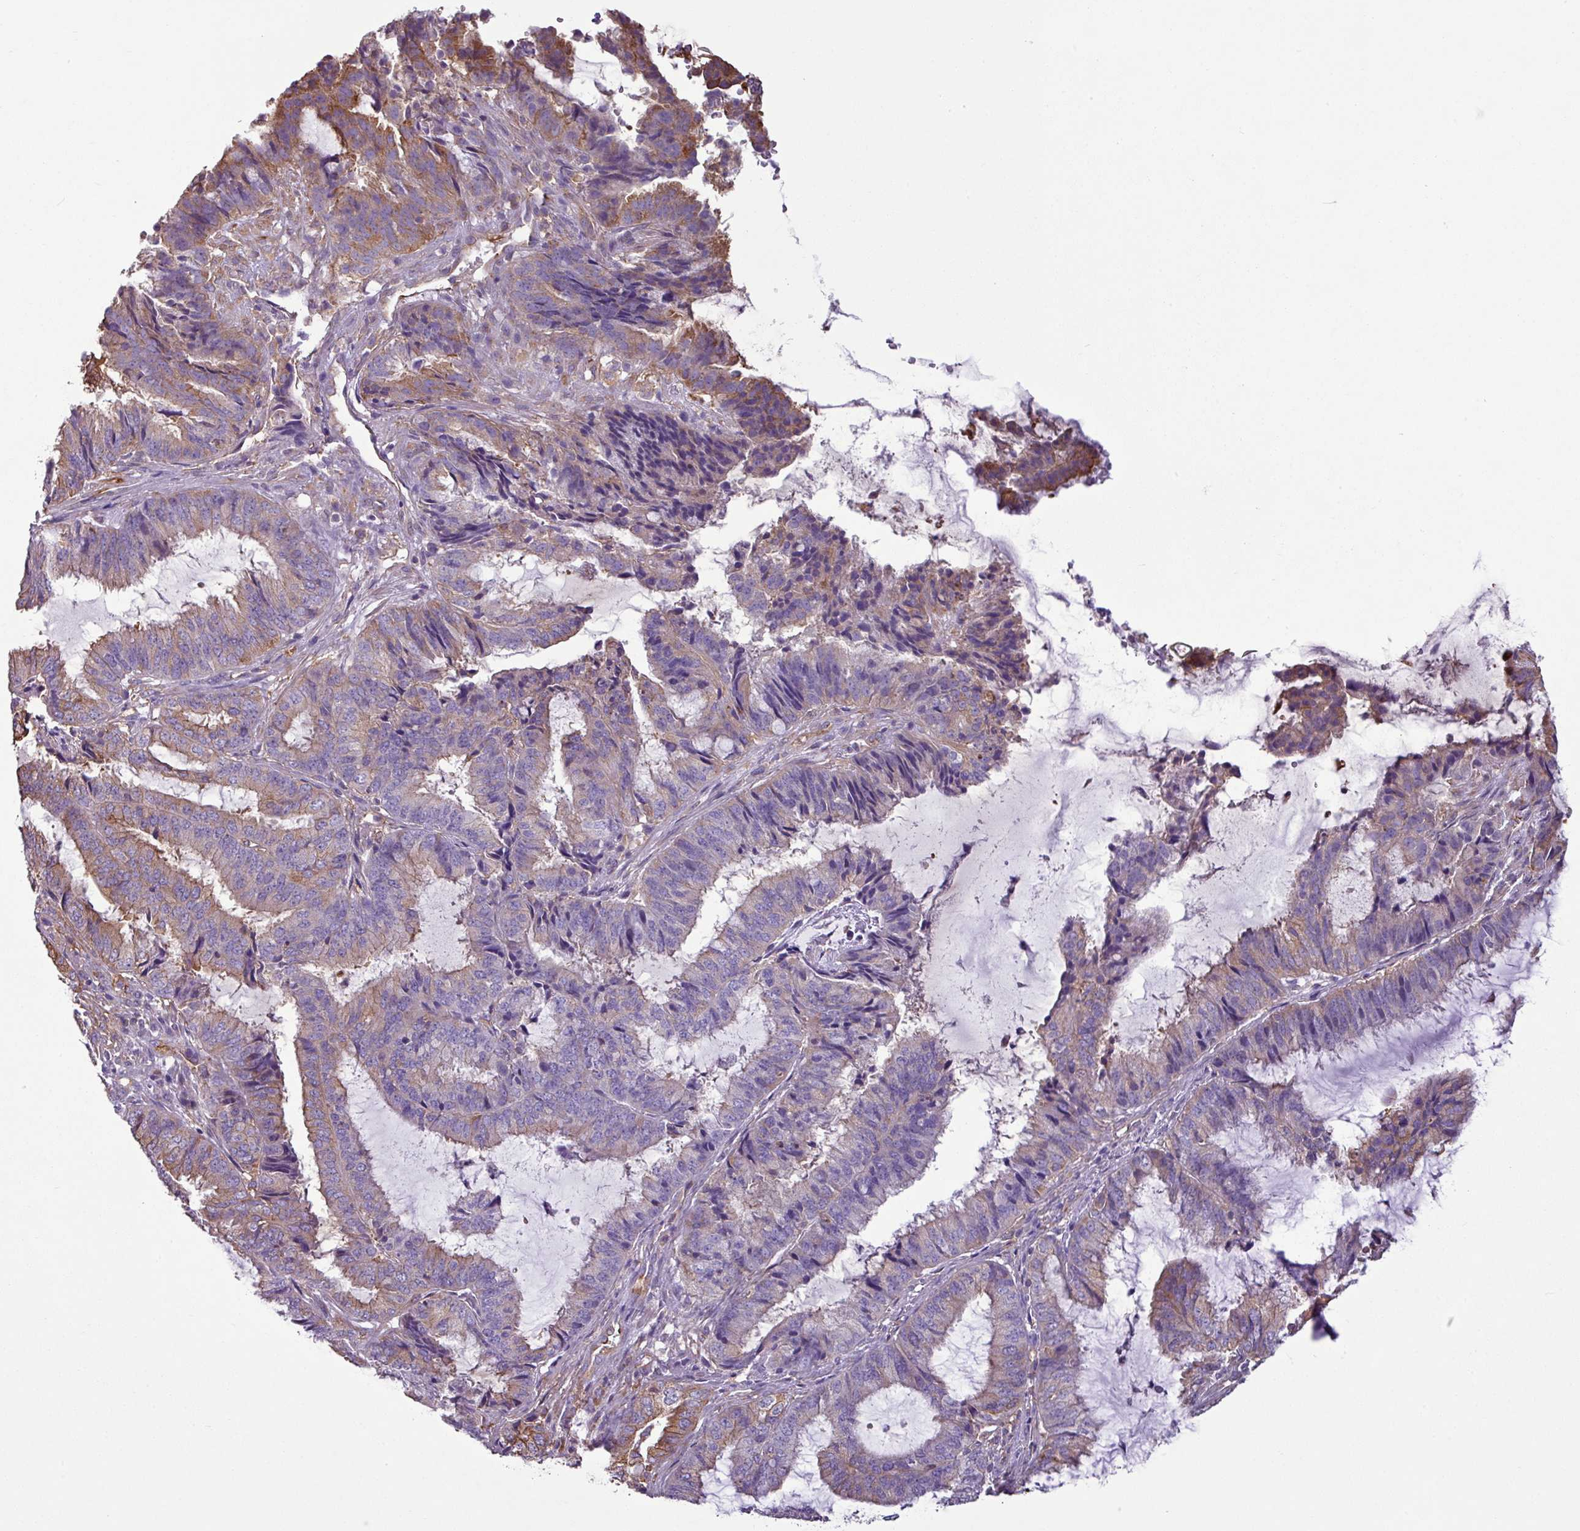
{"staining": {"intensity": "moderate", "quantity": "25%-75%", "location": "cytoplasmic/membranous"}, "tissue": "endometrial cancer", "cell_type": "Tumor cells", "image_type": "cancer", "snomed": [{"axis": "morphology", "description": "Adenocarcinoma, NOS"}, {"axis": "topography", "description": "Endometrium"}], "caption": "IHC (DAB (3,3'-diaminobenzidine)) staining of human adenocarcinoma (endometrial) demonstrates moderate cytoplasmic/membranous protein staining in about 25%-75% of tumor cells.", "gene": "XNDC1N", "patient": {"sex": "female", "age": 51}}